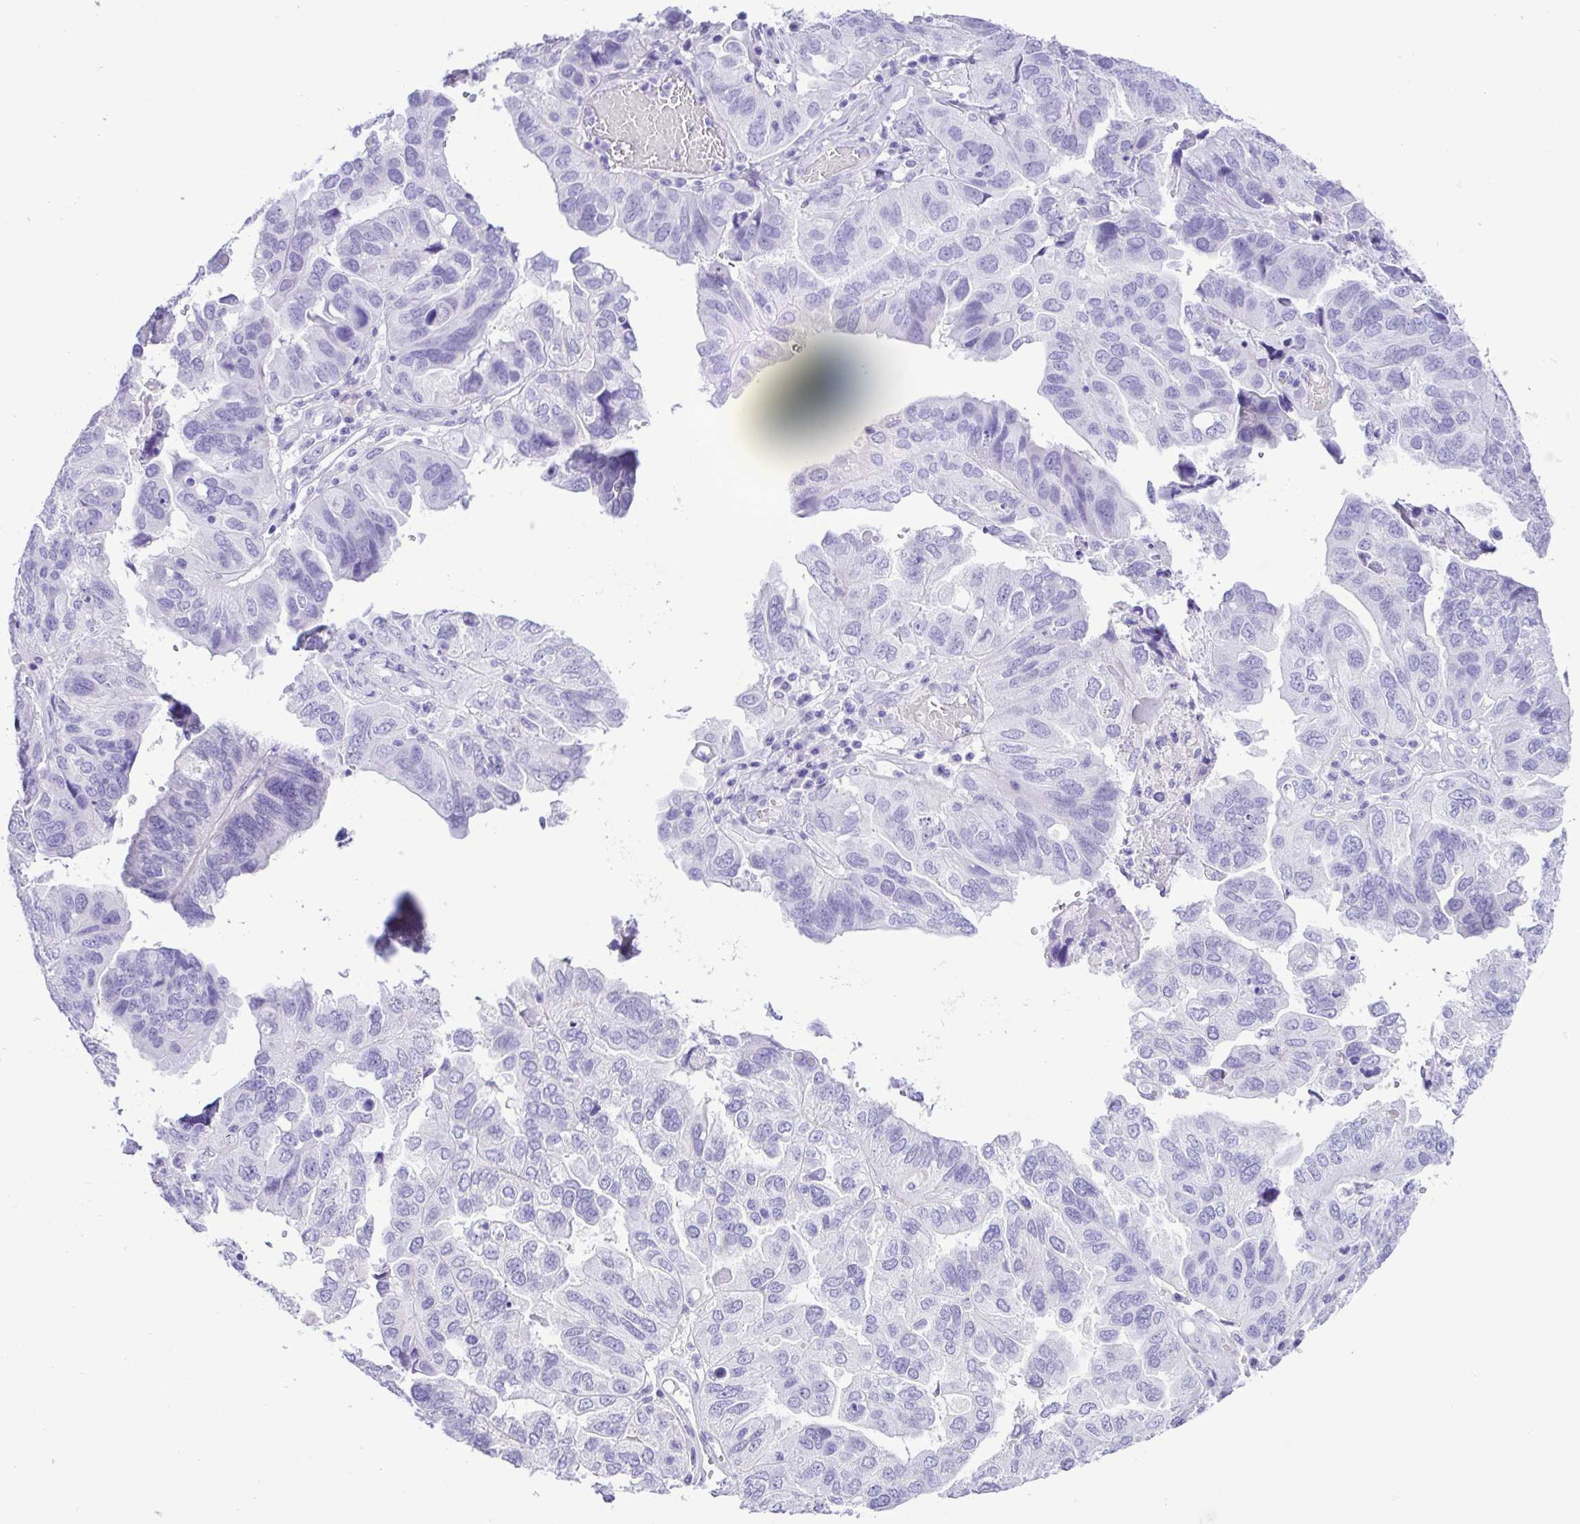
{"staining": {"intensity": "negative", "quantity": "none", "location": "none"}, "tissue": "ovarian cancer", "cell_type": "Tumor cells", "image_type": "cancer", "snomed": [{"axis": "morphology", "description": "Cystadenocarcinoma, serous, NOS"}, {"axis": "topography", "description": "Ovary"}], "caption": "Protein analysis of ovarian serous cystadenocarcinoma demonstrates no significant expression in tumor cells.", "gene": "CASP14", "patient": {"sex": "female", "age": 79}}